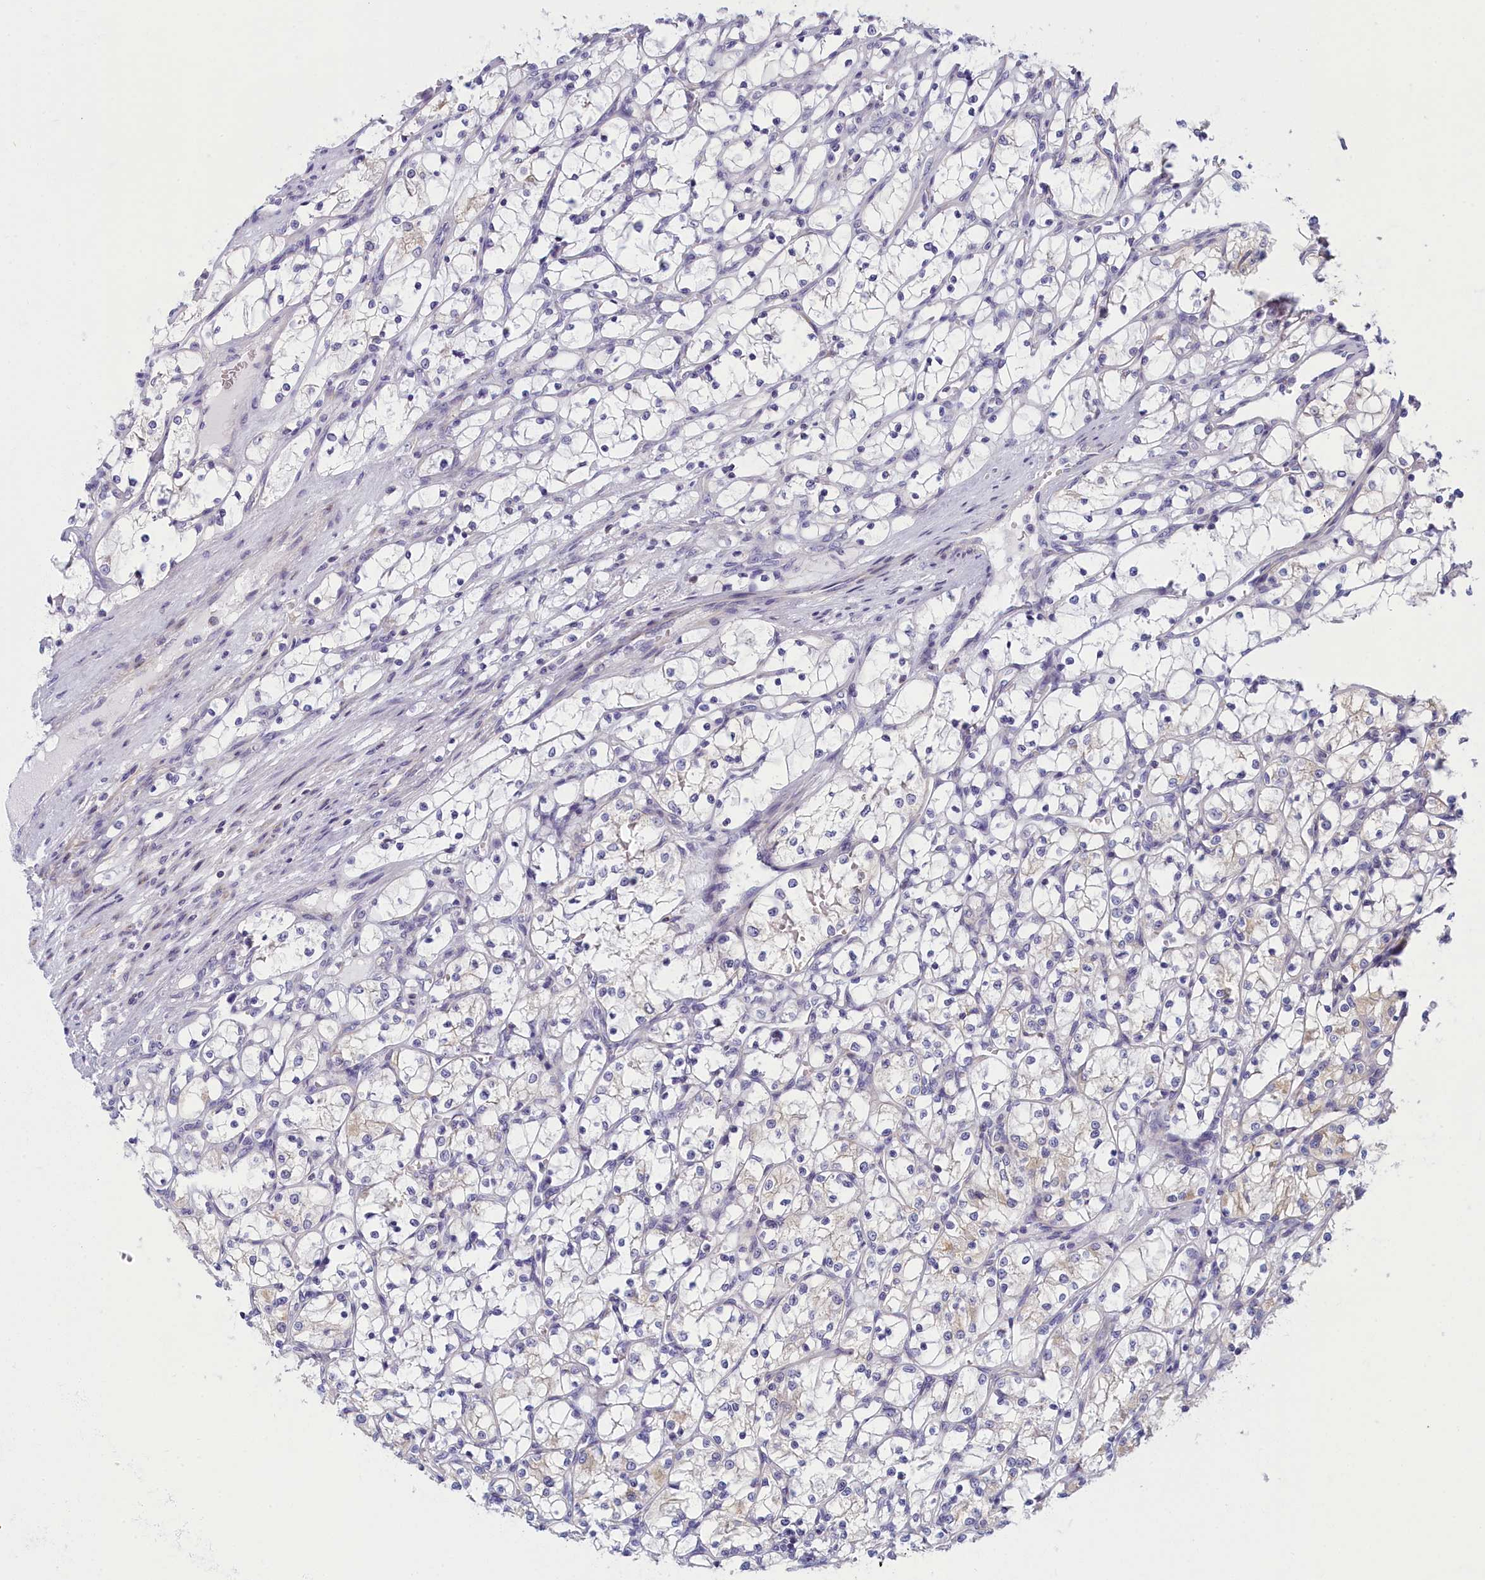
{"staining": {"intensity": "negative", "quantity": "none", "location": "none"}, "tissue": "renal cancer", "cell_type": "Tumor cells", "image_type": "cancer", "snomed": [{"axis": "morphology", "description": "Adenocarcinoma, NOS"}, {"axis": "topography", "description": "Kidney"}], "caption": "A photomicrograph of human renal cancer is negative for staining in tumor cells.", "gene": "NOL10", "patient": {"sex": "female", "age": 69}}